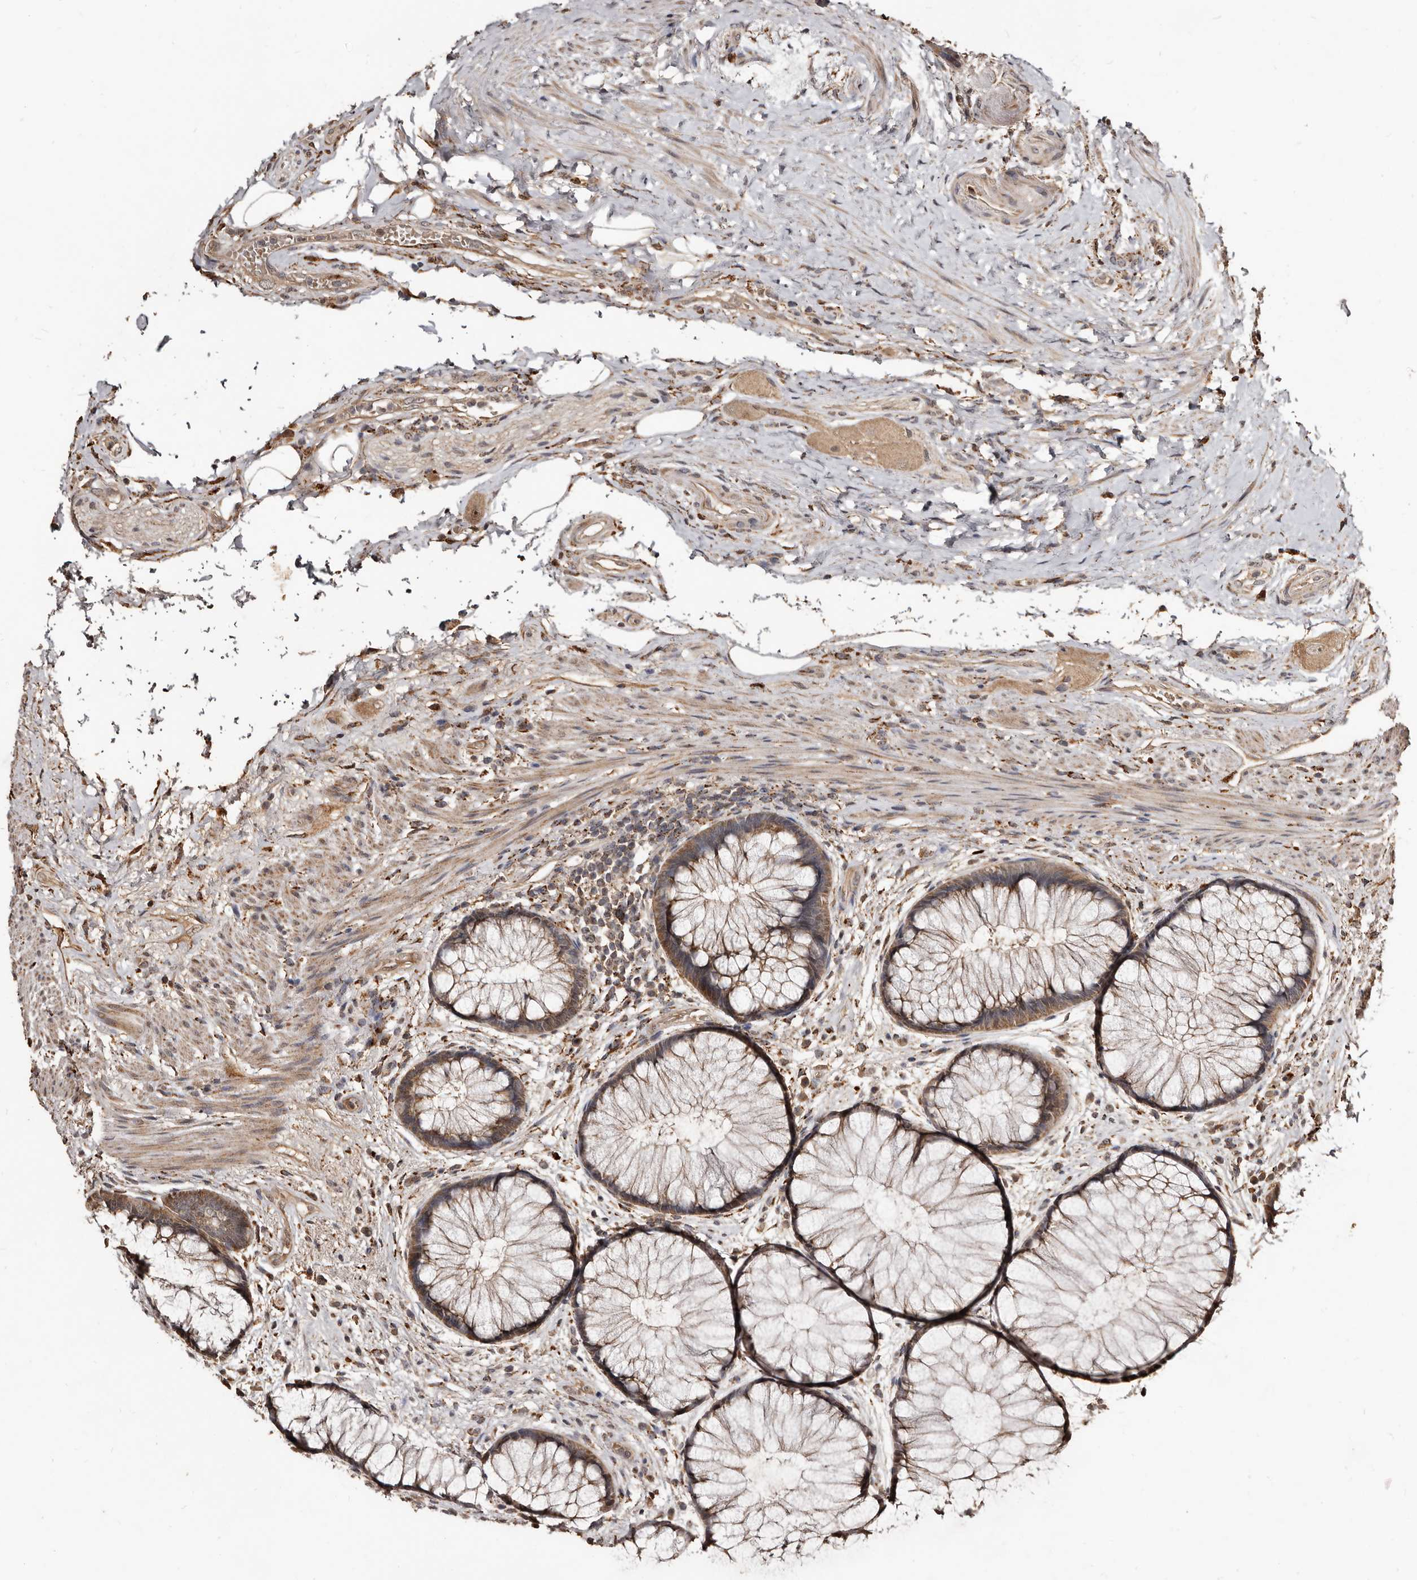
{"staining": {"intensity": "moderate", "quantity": ">75%", "location": "cytoplasmic/membranous"}, "tissue": "rectum", "cell_type": "Glandular cells", "image_type": "normal", "snomed": [{"axis": "morphology", "description": "Normal tissue, NOS"}, {"axis": "topography", "description": "Rectum"}], "caption": "This photomicrograph displays immunohistochemistry (IHC) staining of benign rectum, with medium moderate cytoplasmic/membranous positivity in approximately >75% of glandular cells.", "gene": "AKAP7", "patient": {"sex": "male", "age": 51}}